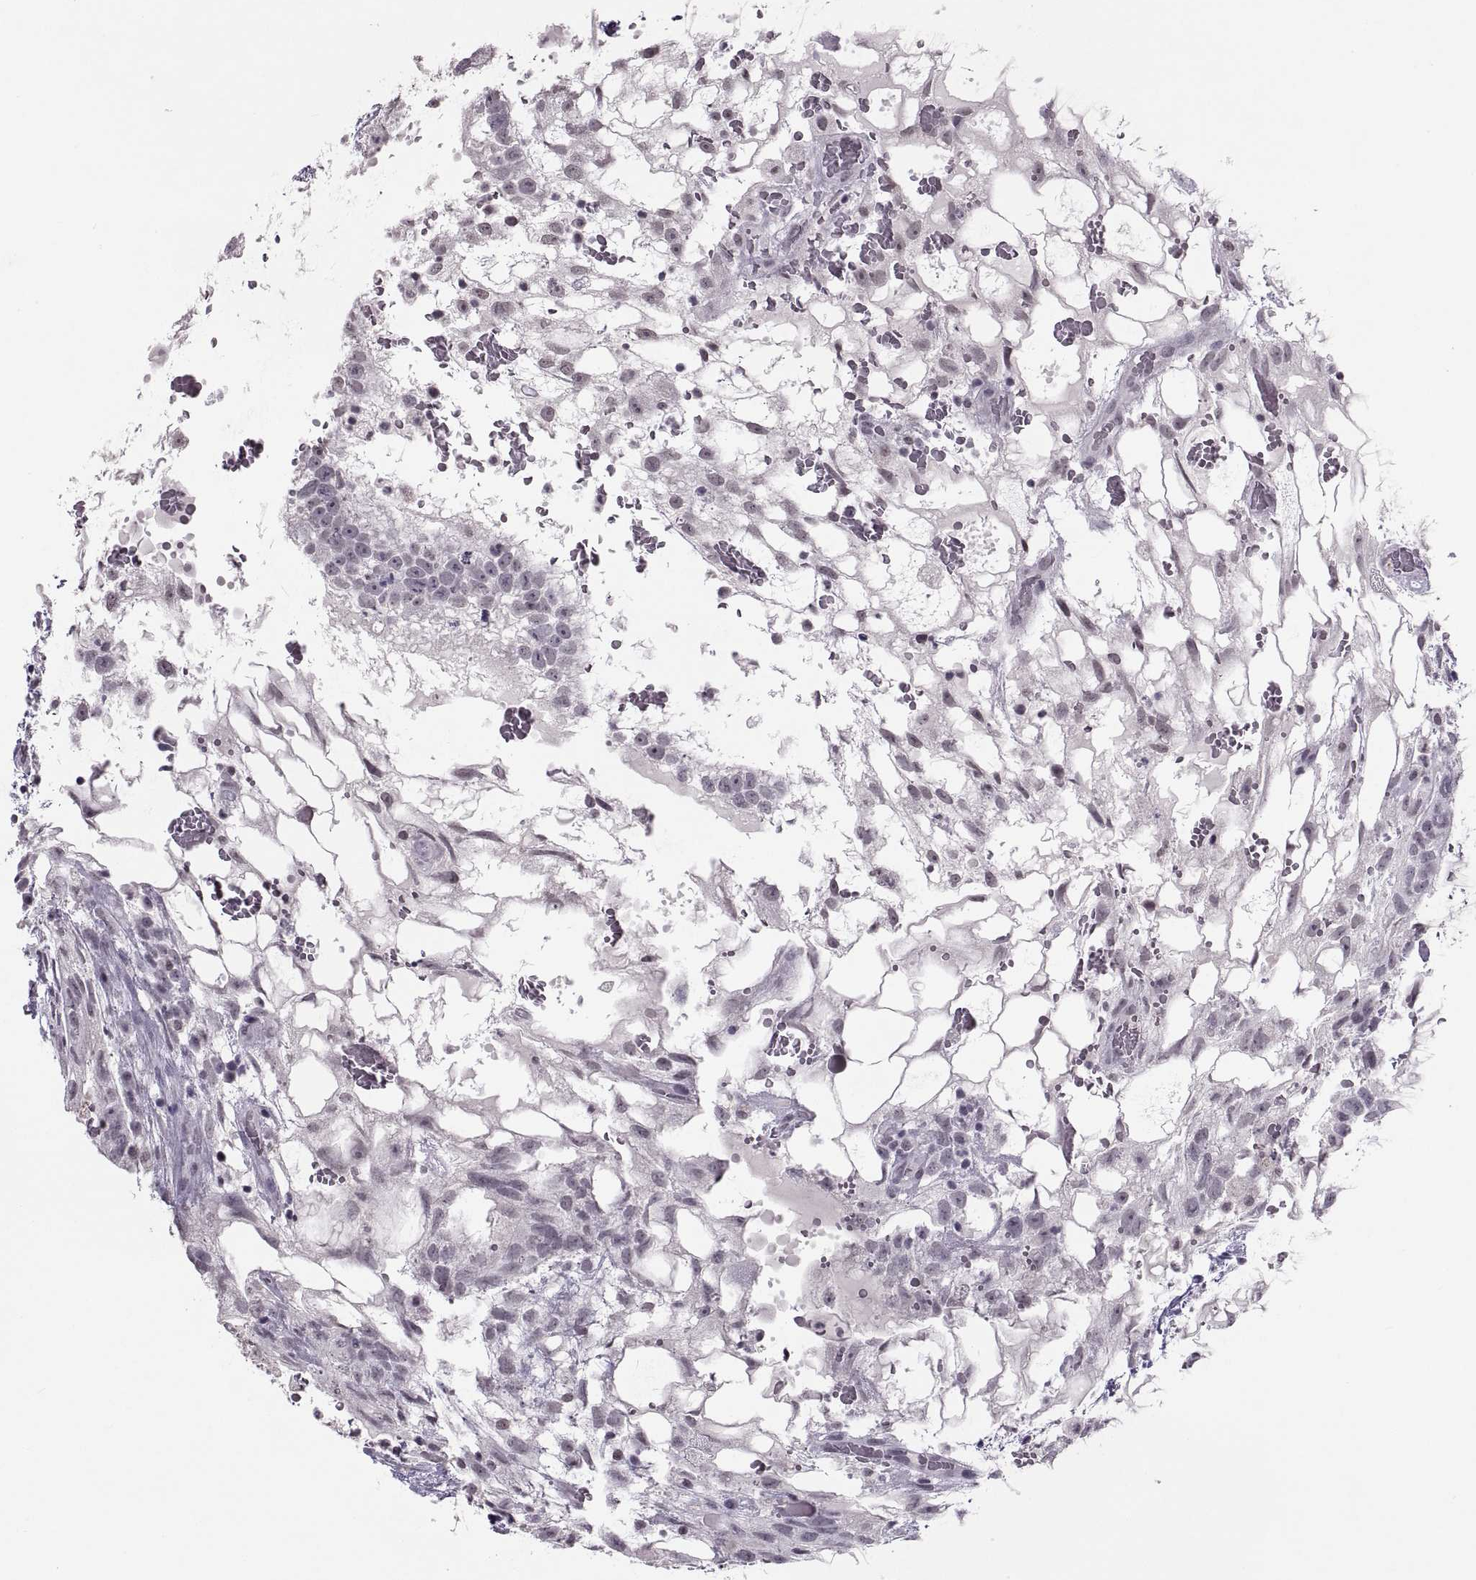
{"staining": {"intensity": "negative", "quantity": "none", "location": "none"}, "tissue": "testis cancer", "cell_type": "Tumor cells", "image_type": "cancer", "snomed": [{"axis": "morphology", "description": "Normal tissue, NOS"}, {"axis": "morphology", "description": "Carcinoma, Embryonal, NOS"}, {"axis": "topography", "description": "Testis"}], "caption": "This is an immunohistochemistry (IHC) image of testis cancer (embryonal carcinoma). There is no expression in tumor cells.", "gene": "OTP", "patient": {"sex": "male", "age": 32}}